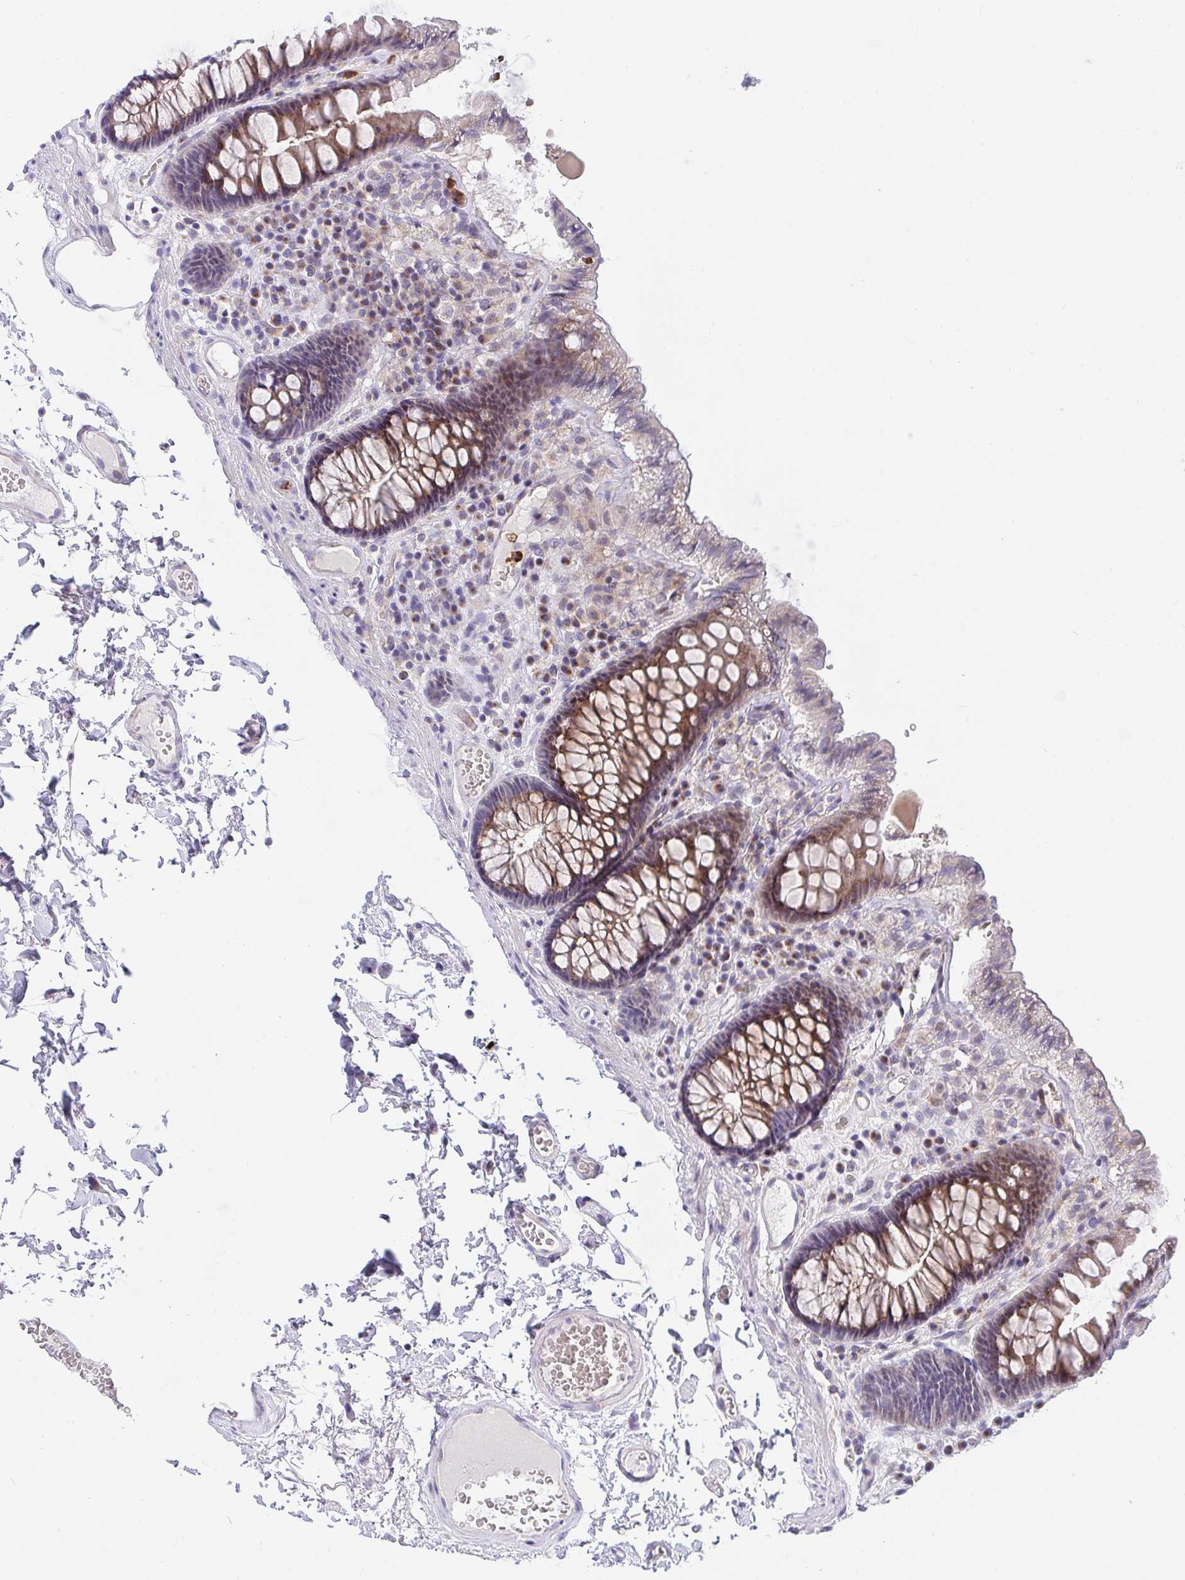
{"staining": {"intensity": "weak", "quantity": "<25%", "location": "cytoplasmic/membranous"}, "tissue": "colon", "cell_type": "Endothelial cells", "image_type": "normal", "snomed": [{"axis": "morphology", "description": "Normal tissue, NOS"}, {"axis": "topography", "description": "Colon"}, {"axis": "topography", "description": "Peripheral nerve tissue"}], "caption": "Histopathology image shows no significant protein positivity in endothelial cells of unremarkable colon. (DAB (3,3'-diaminobenzidine) IHC, high magnification).", "gene": "ZNF554", "patient": {"sex": "male", "age": 84}}